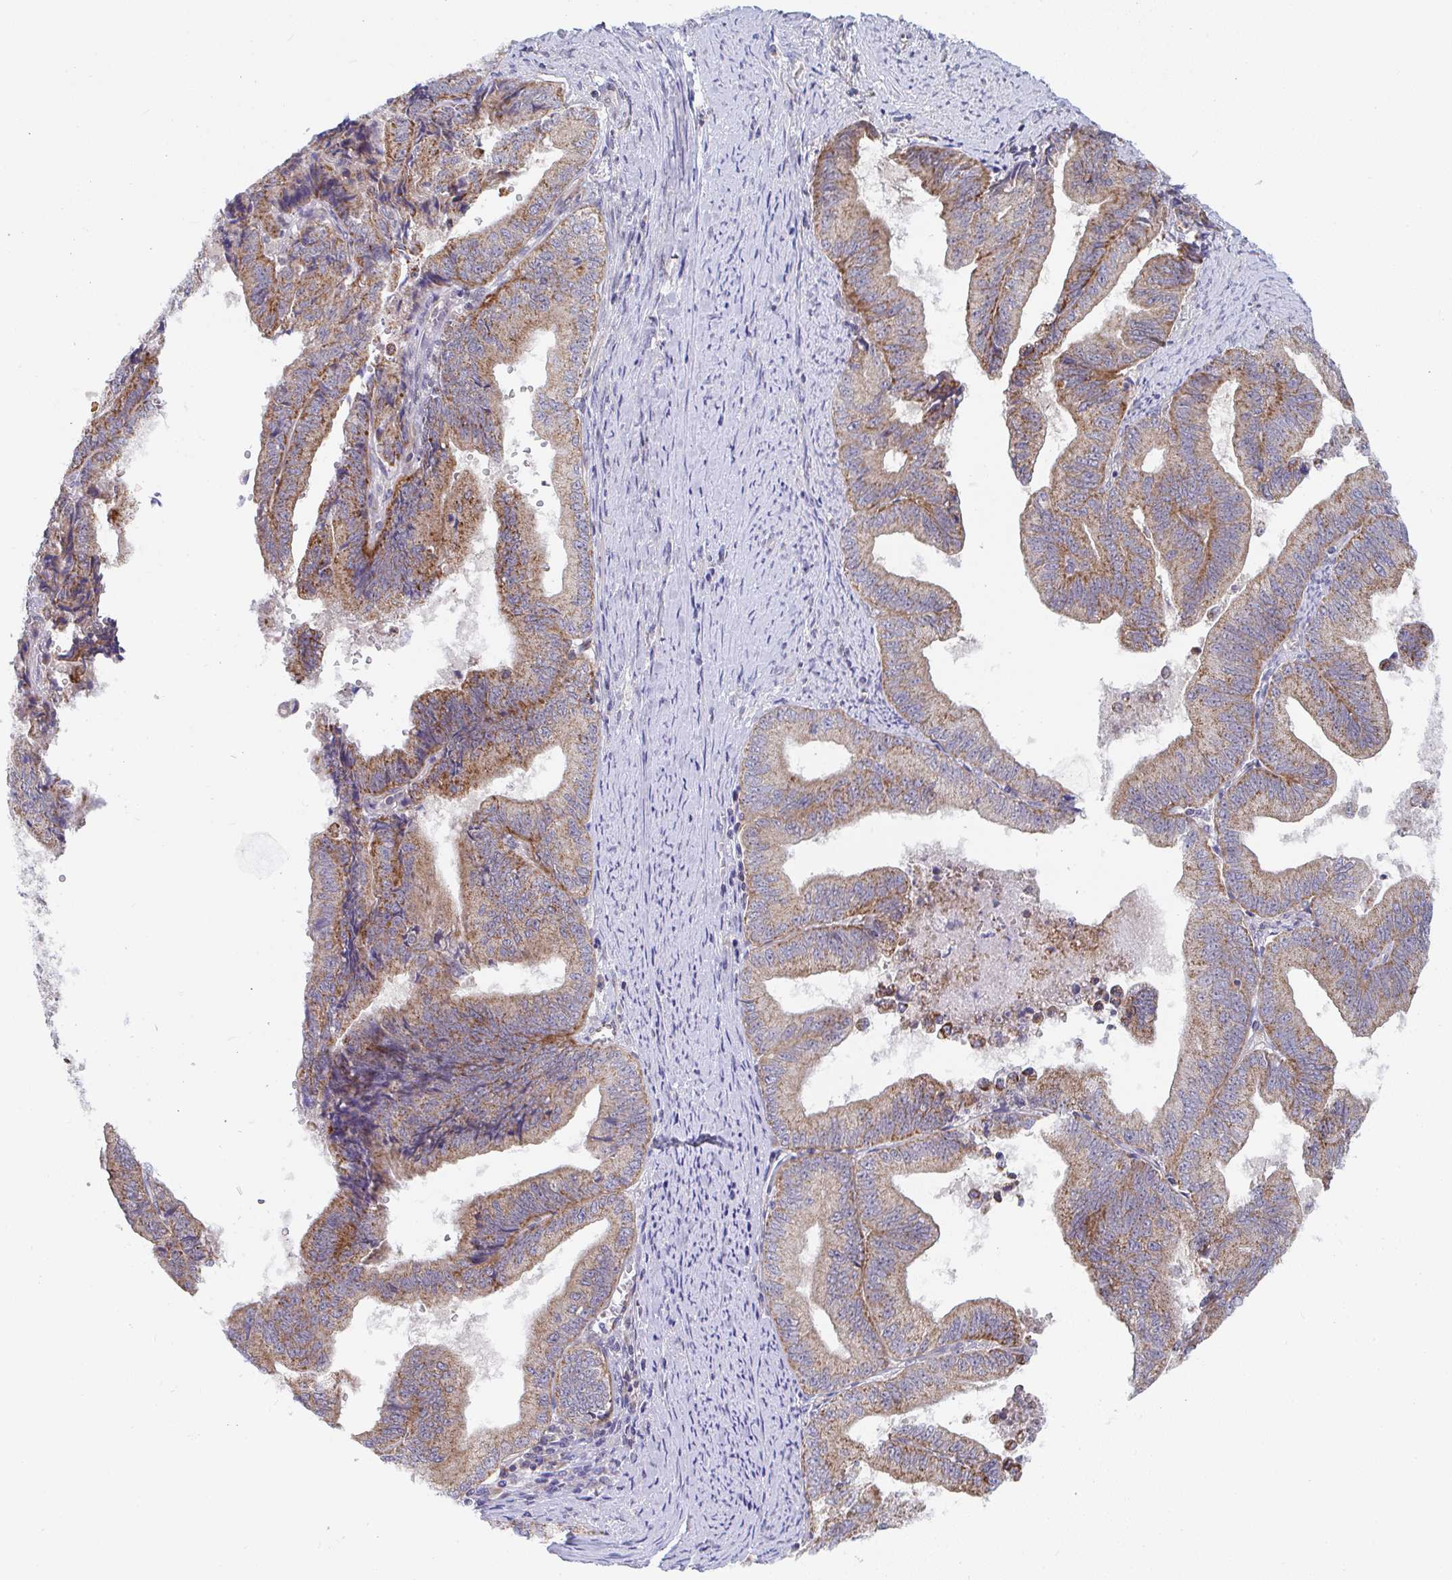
{"staining": {"intensity": "moderate", "quantity": ">75%", "location": "cytoplasmic/membranous"}, "tissue": "endometrial cancer", "cell_type": "Tumor cells", "image_type": "cancer", "snomed": [{"axis": "morphology", "description": "Adenocarcinoma, NOS"}, {"axis": "topography", "description": "Endometrium"}], "caption": "A brown stain shows moderate cytoplasmic/membranous expression of a protein in human adenocarcinoma (endometrial) tumor cells.", "gene": "EIF1AD", "patient": {"sex": "female", "age": 65}}